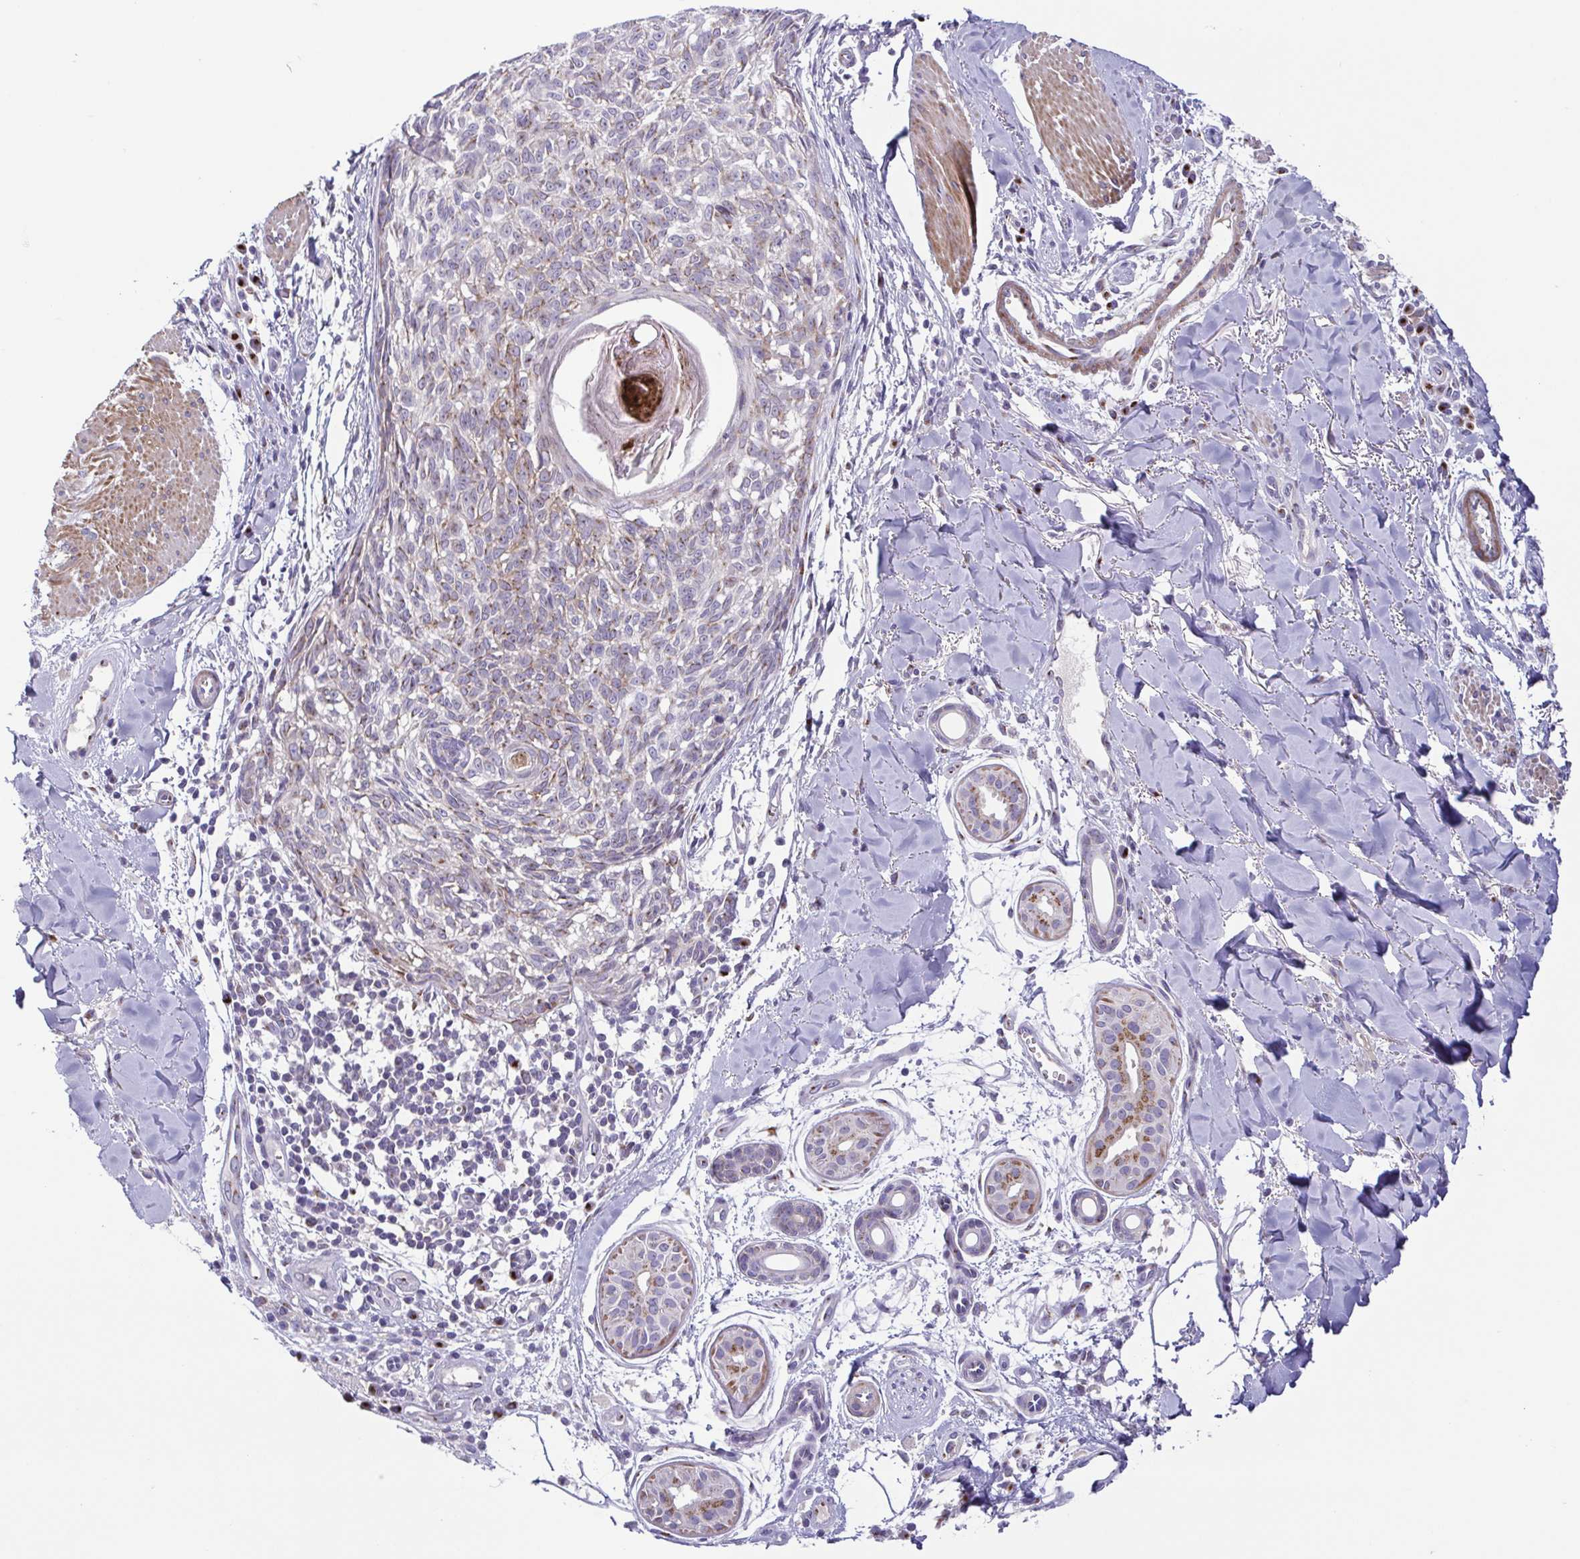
{"staining": {"intensity": "moderate", "quantity": "25%-75%", "location": "cytoplasmic/membranous"}, "tissue": "melanoma", "cell_type": "Tumor cells", "image_type": "cancer", "snomed": [{"axis": "morphology", "description": "Malignant melanoma, NOS"}, {"axis": "topography", "description": "Skin"}], "caption": "DAB (3,3'-diaminobenzidine) immunohistochemical staining of melanoma exhibits moderate cytoplasmic/membranous protein expression in approximately 25%-75% of tumor cells.", "gene": "COL17A1", "patient": {"sex": "male", "age": 48}}